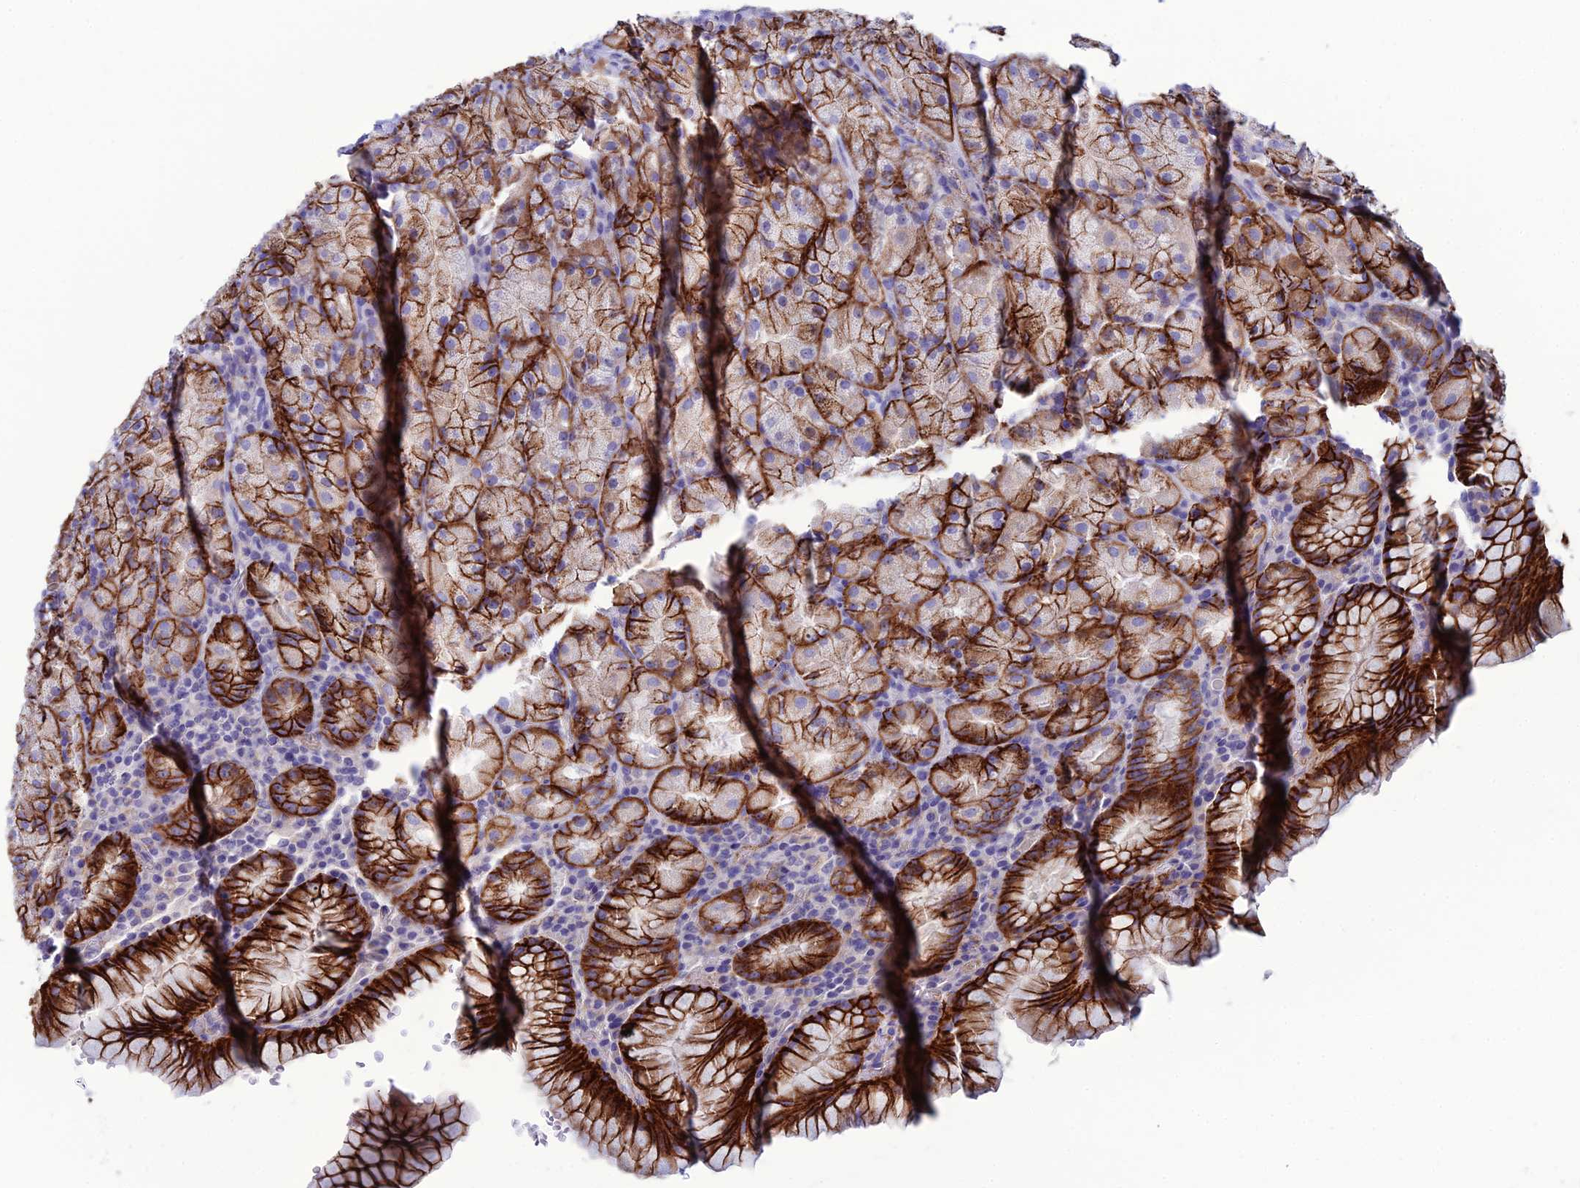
{"staining": {"intensity": "strong", "quantity": "25%-75%", "location": "cytoplasmic/membranous"}, "tissue": "stomach", "cell_type": "Glandular cells", "image_type": "normal", "snomed": [{"axis": "morphology", "description": "Normal tissue, NOS"}, {"axis": "topography", "description": "Stomach, upper"}, {"axis": "topography", "description": "Stomach, lower"}], "caption": "Glandular cells reveal strong cytoplasmic/membranous expression in about 25%-75% of cells in normal stomach.", "gene": "CDC42EP5", "patient": {"sex": "male", "age": 80}}